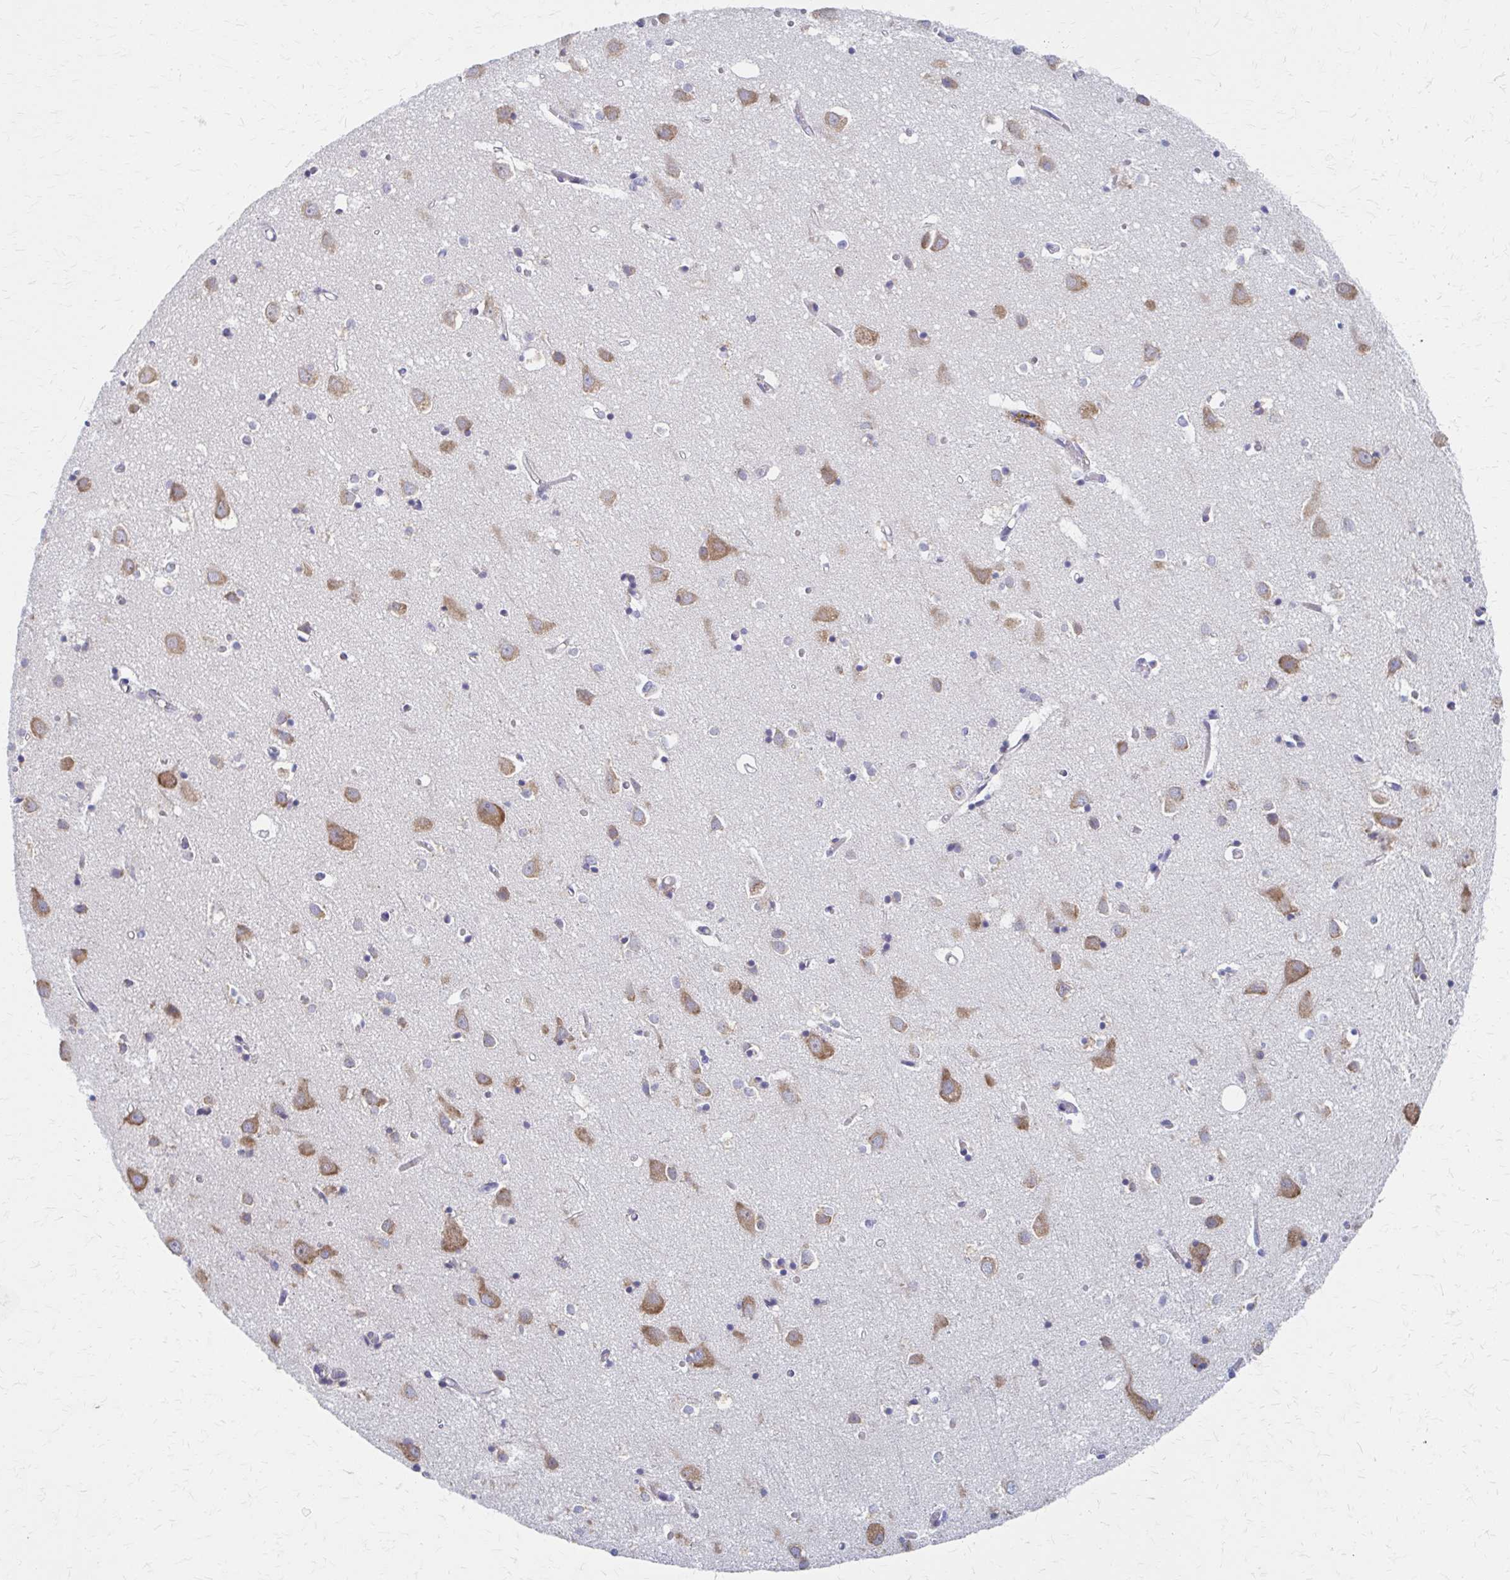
{"staining": {"intensity": "negative", "quantity": "none", "location": "none"}, "tissue": "cerebral cortex", "cell_type": "Endothelial cells", "image_type": "normal", "snomed": [{"axis": "morphology", "description": "Normal tissue, NOS"}, {"axis": "topography", "description": "Cerebral cortex"}], "caption": "High power microscopy micrograph of an immunohistochemistry histopathology image of unremarkable cerebral cortex, revealing no significant expression in endothelial cells.", "gene": "RPL27A", "patient": {"sex": "male", "age": 70}}